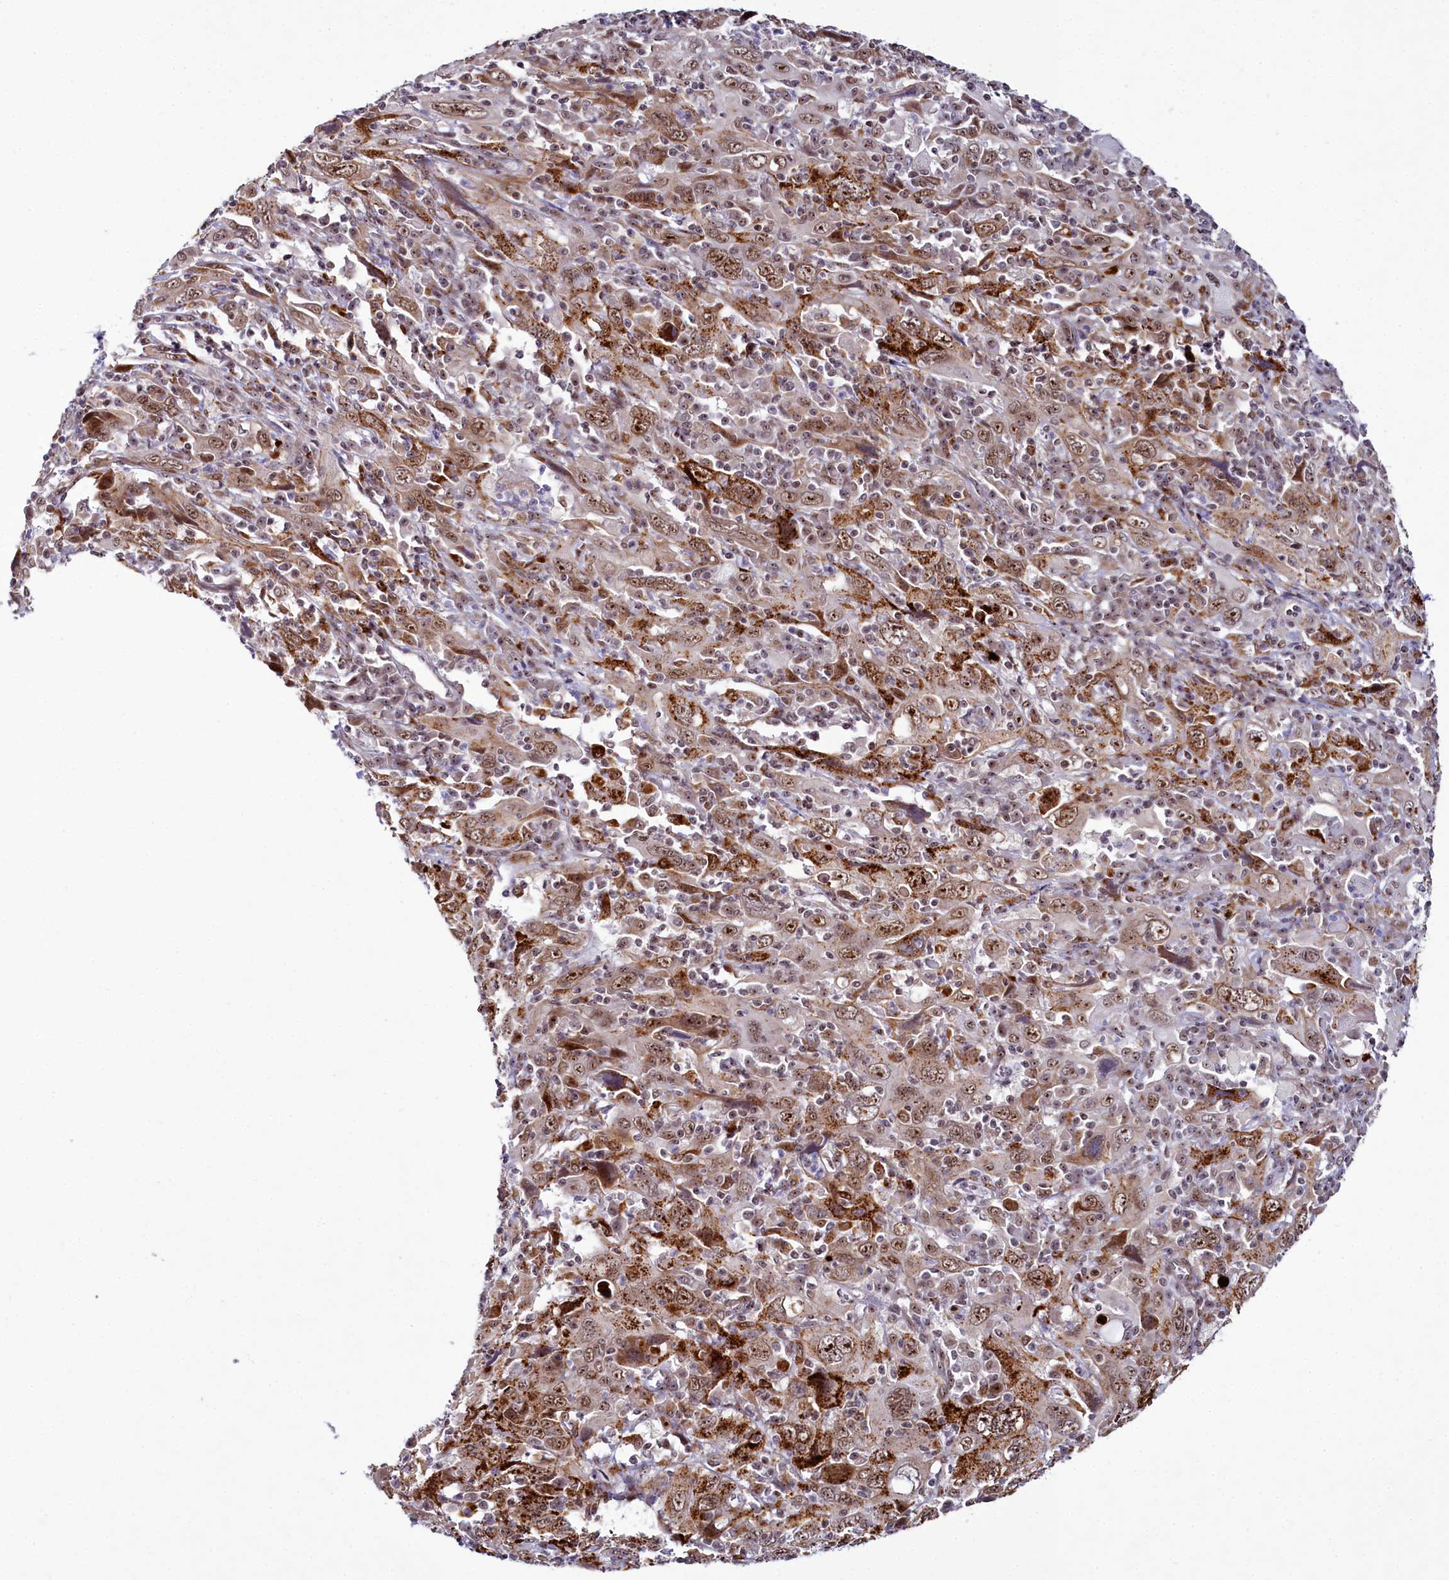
{"staining": {"intensity": "moderate", "quantity": ">75%", "location": "cytoplasmic/membranous,nuclear"}, "tissue": "cervical cancer", "cell_type": "Tumor cells", "image_type": "cancer", "snomed": [{"axis": "morphology", "description": "Squamous cell carcinoma, NOS"}, {"axis": "topography", "description": "Cervix"}], "caption": "Tumor cells show medium levels of moderate cytoplasmic/membranous and nuclear positivity in approximately >75% of cells in human cervical cancer (squamous cell carcinoma).", "gene": "TCOF1", "patient": {"sex": "female", "age": 46}}